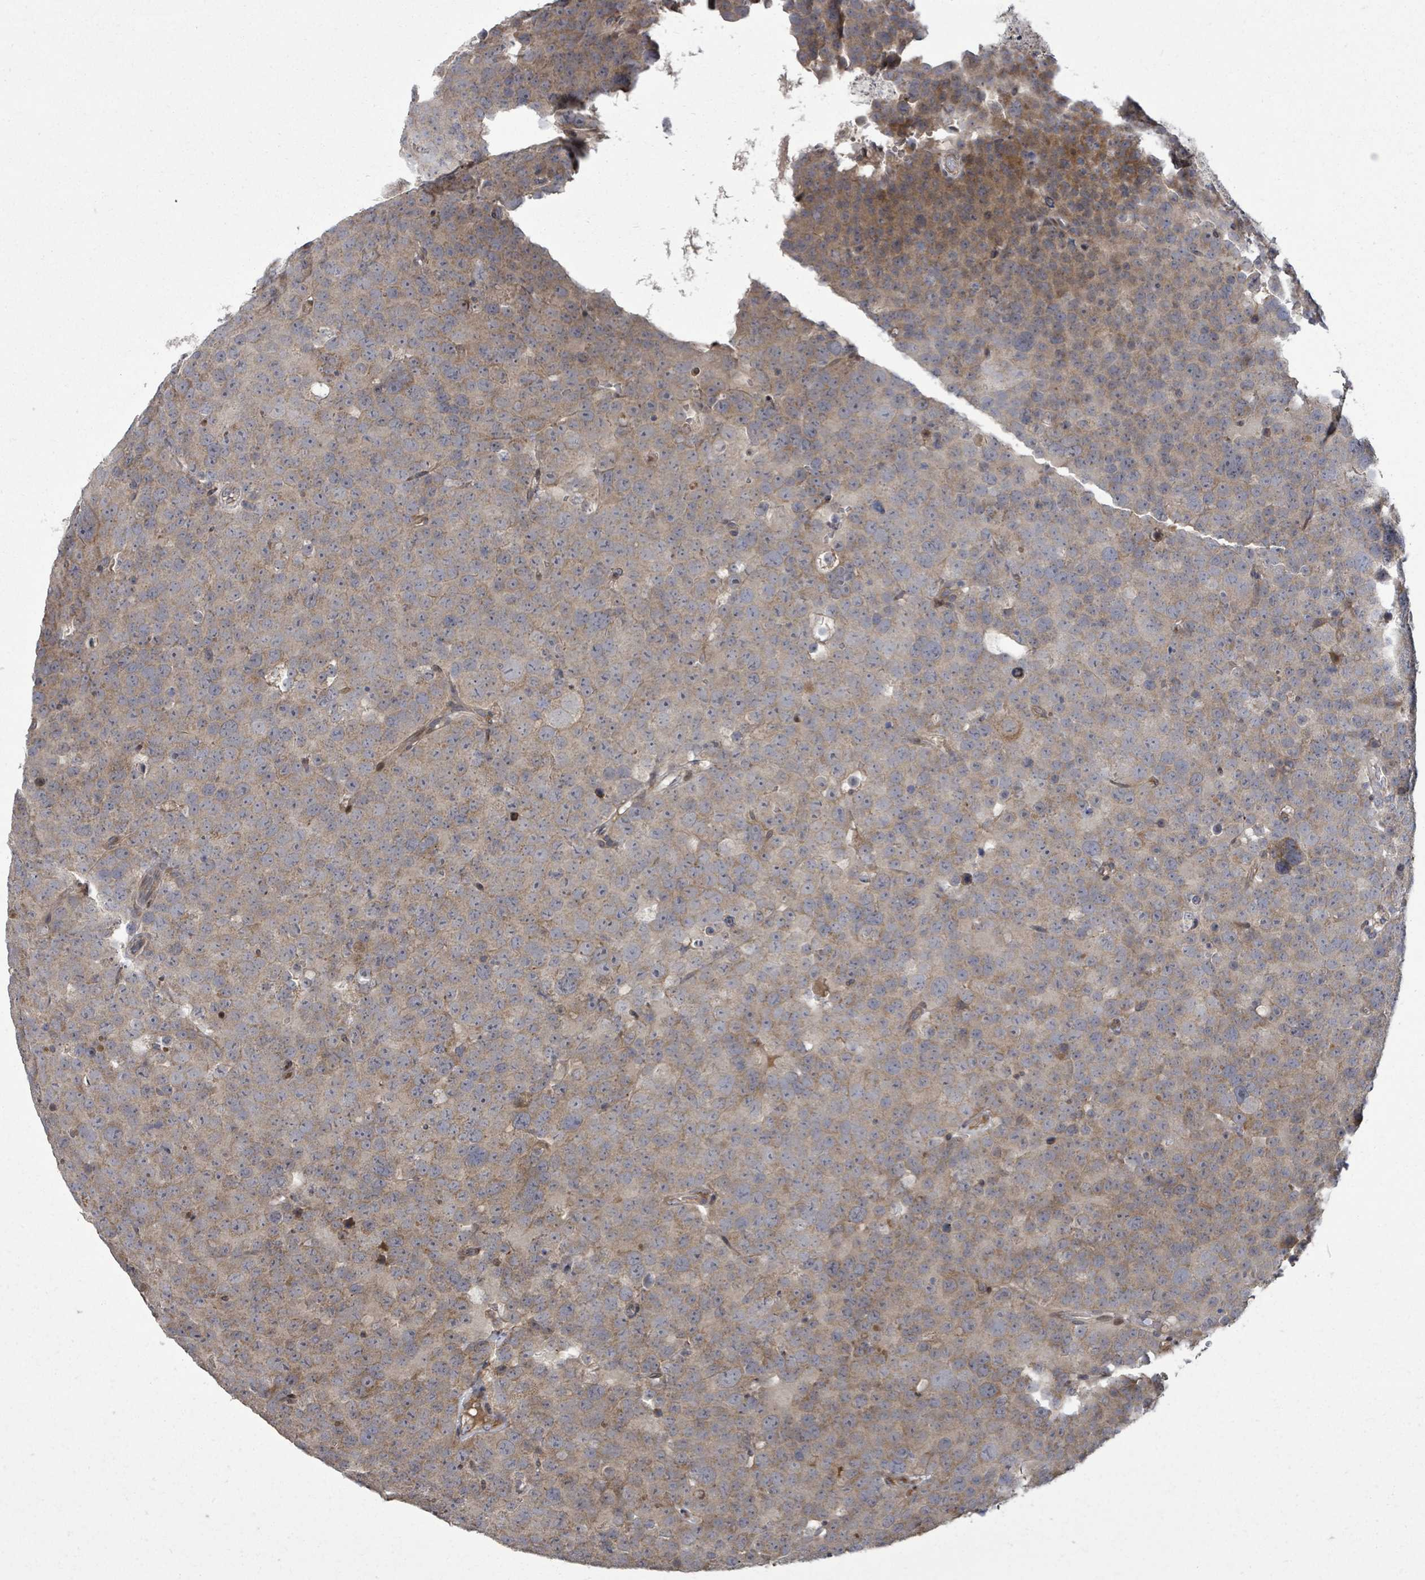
{"staining": {"intensity": "weak", "quantity": "<25%", "location": "cytoplasmic/membranous"}, "tissue": "testis cancer", "cell_type": "Tumor cells", "image_type": "cancer", "snomed": [{"axis": "morphology", "description": "Seminoma, NOS"}, {"axis": "topography", "description": "Testis"}], "caption": "Immunohistochemistry photomicrograph of human testis cancer stained for a protein (brown), which displays no positivity in tumor cells. The staining is performed using DAB (3,3'-diaminobenzidine) brown chromogen with nuclei counter-stained in using hematoxylin.", "gene": "KRTAP27-1", "patient": {"sex": "male", "age": 71}}